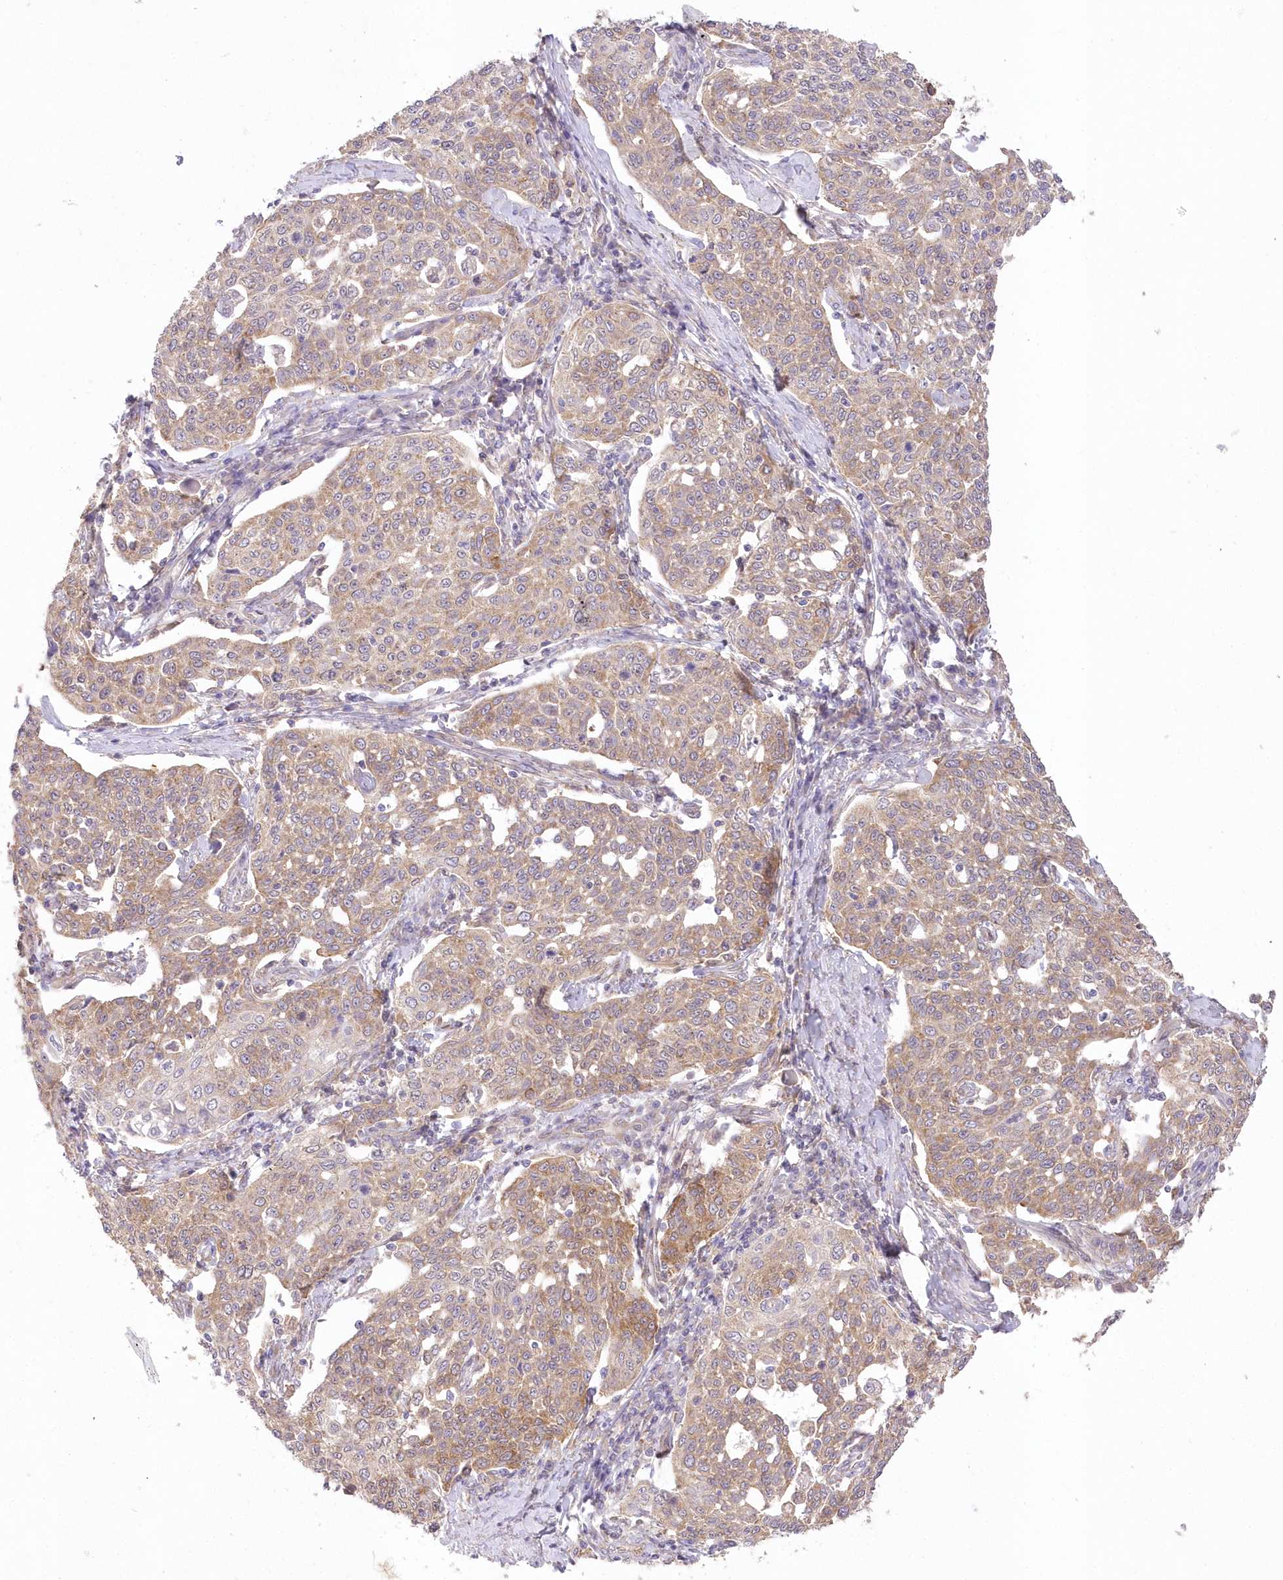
{"staining": {"intensity": "moderate", "quantity": ">75%", "location": "cytoplasmic/membranous"}, "tissue": "cervical cancer", "cell_type": "Tumor cells", "image_type": "cancer", "snomed": [{"axis": "morphology", "description": "Squamous cell carcinoma, NOS"}, {"axis": "topography", "description": "Cervix"}], "caption": "Squamous cell carcinoma (cervical) stained for a protein displays moderate cytoplasmic/membranous positivity in tumor cells.", "gene": "RNPEP", "patient": {"sex": "female", "age": 34}}